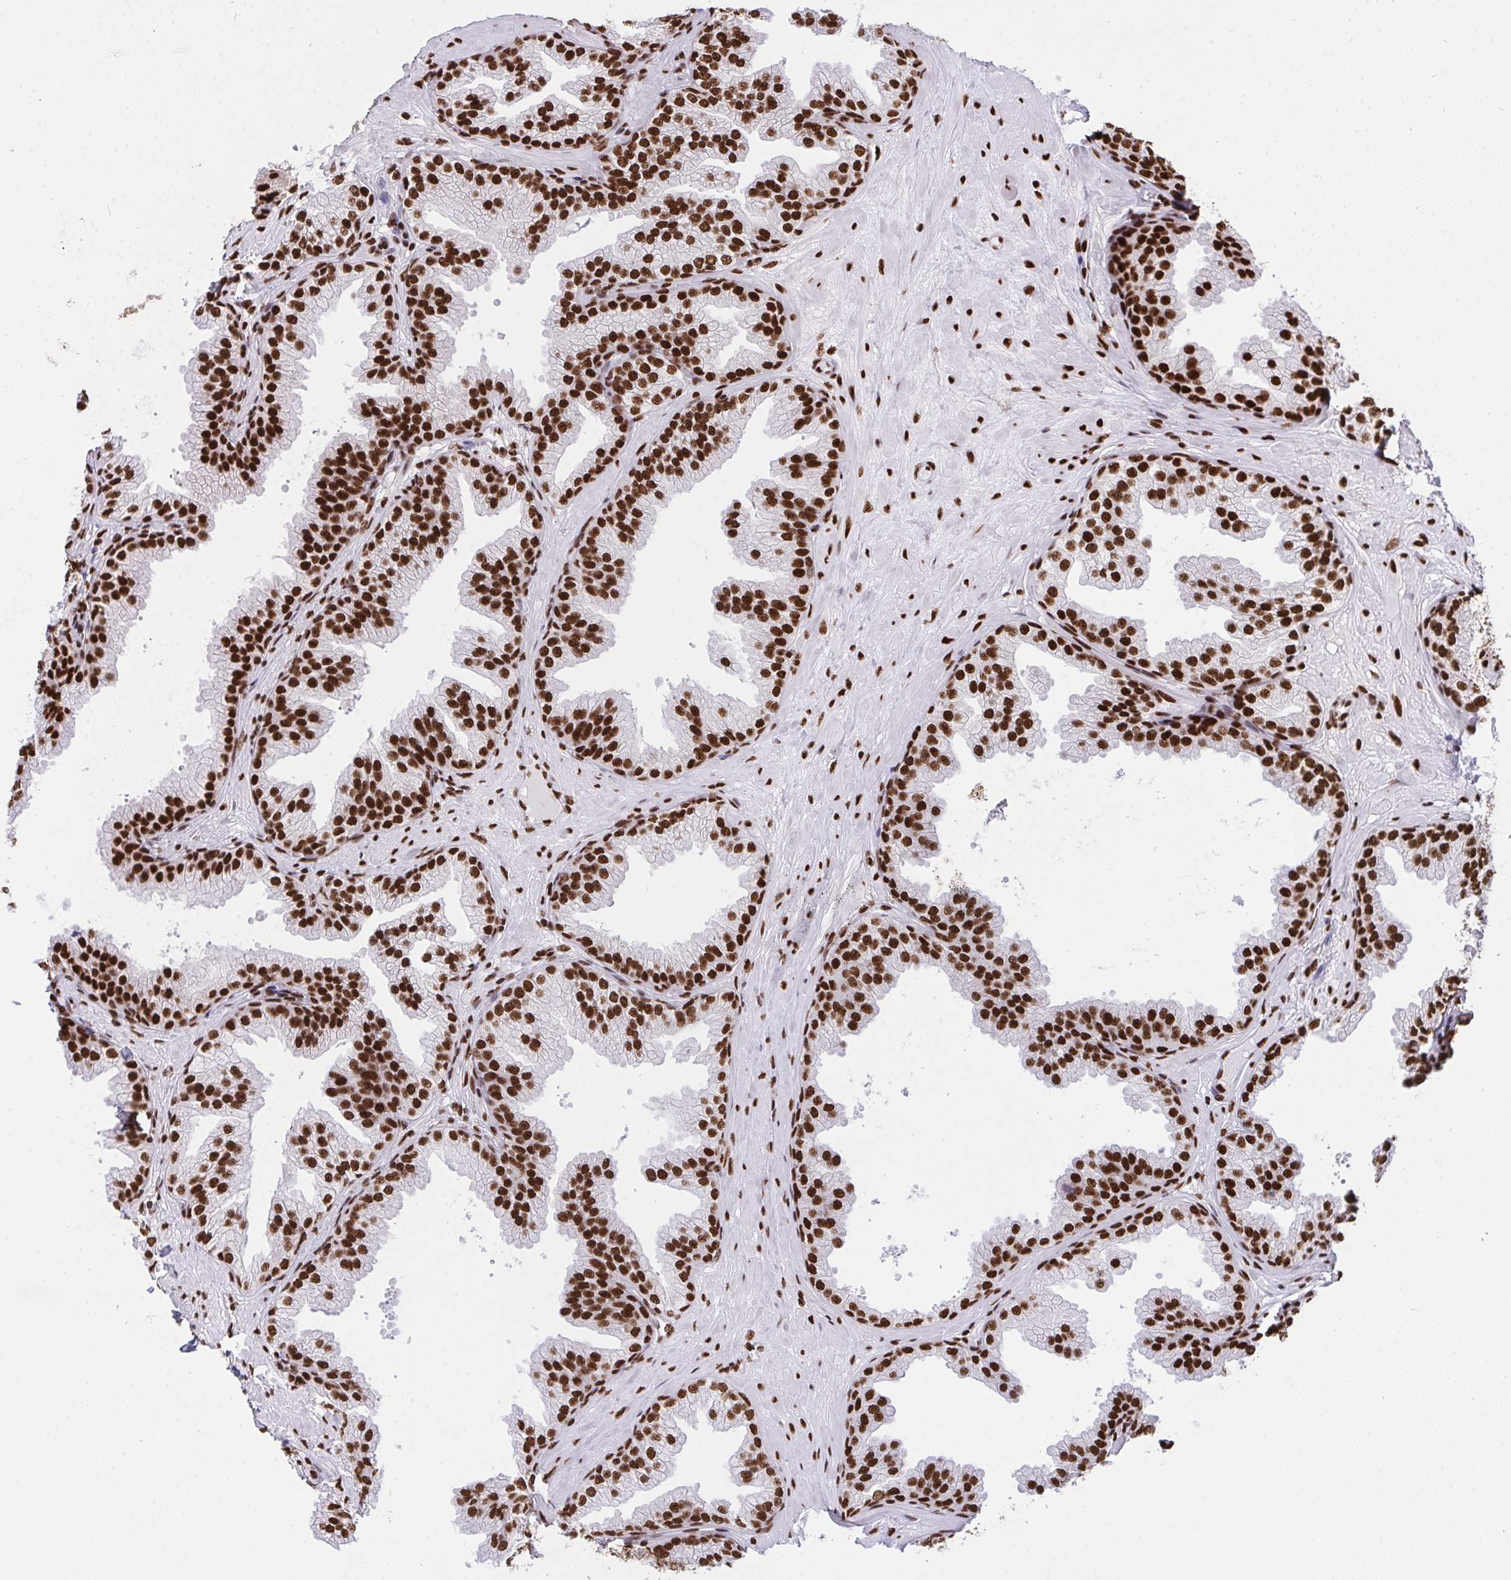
{"staining": {"intensity": "strong", "quantity": ">75%", "location": "nuclear"}, "tissue": "prostate", "cell_type": "Glandular cells", "image_type": "normal", "snomed": [{"axis": "morphology", "description": "Normal tissue, NOS"}, {"axis": "topography", "description": "Prostate"}], "caption": "Protein expression analysis of benign human prostate reveals strong nuclear staining in approximately >75% of glandular cells.", "gene": "HNRNPL", "patient": {"sex": "male", "age": 37}}